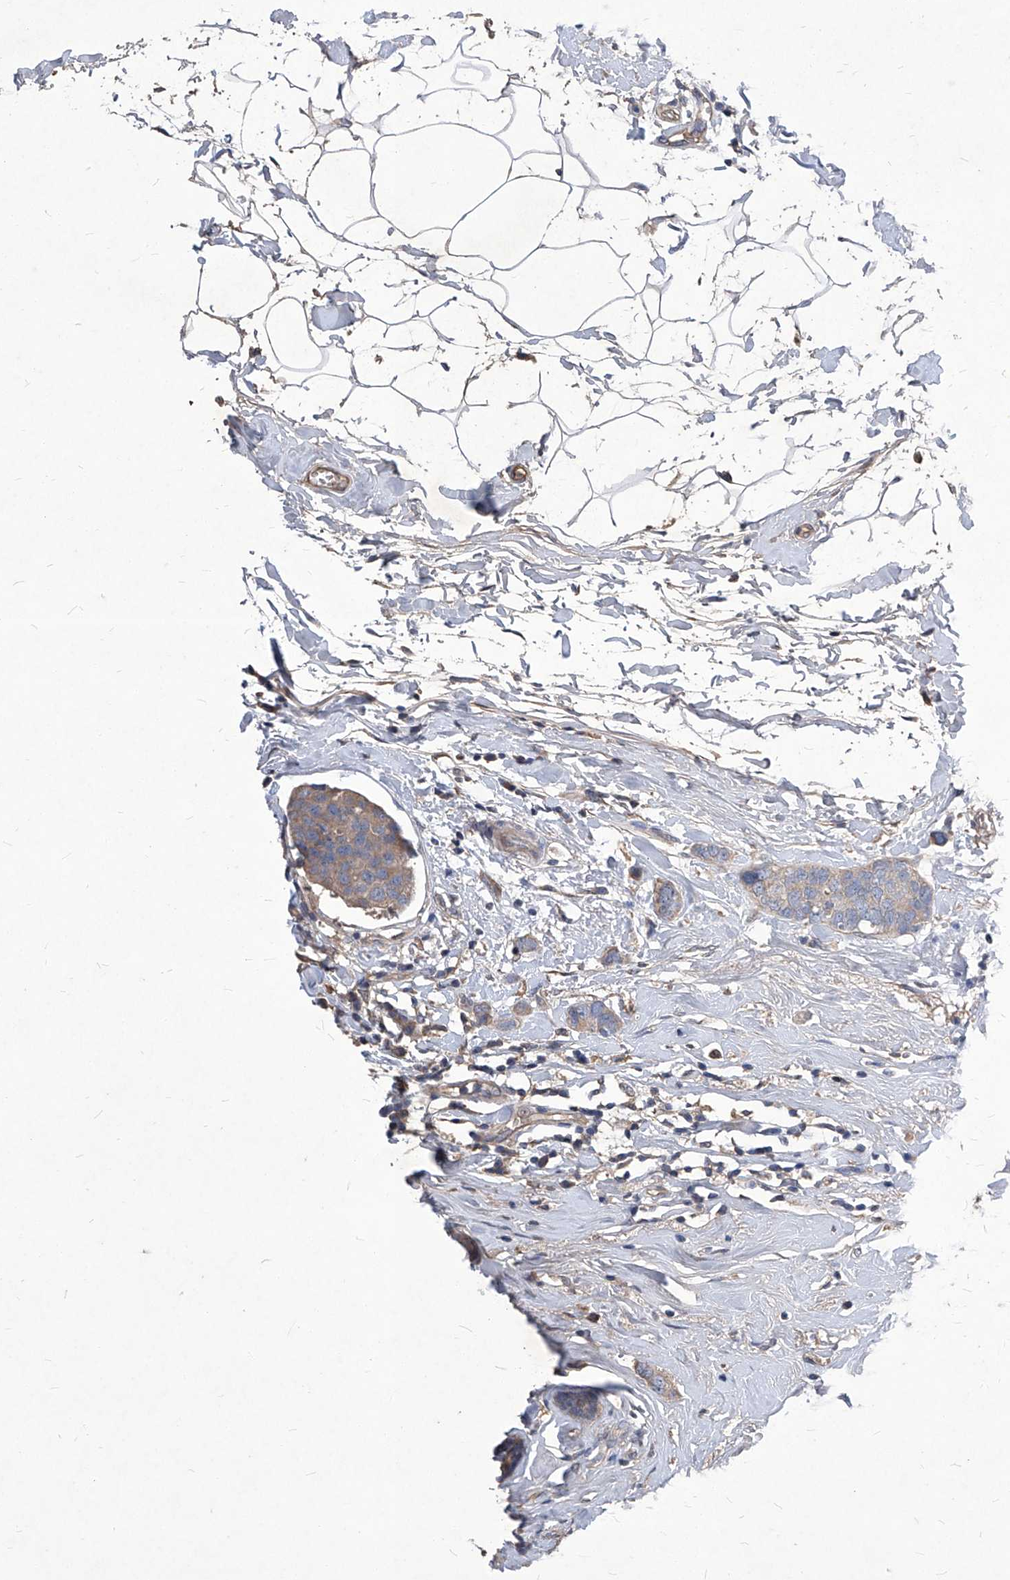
{"staining": {"intensity": "weak", "quantity": ">75%", "location": "cytoplasmic/membranous"}, "tissue": "breast cancer", "cell_type": "Tumor cells", "image_type": "cancer", "snomed": [{"axis": "morphology", "description": "Normal tissue, NOS"}, {"axis": "morphology", "description": "Duct carcinoma"}, {"axis": "topography", "description": "Breast"}], "caption": "DAB (3,3'-diaminobenzidine) immunohistochemical staining of human breast cancer demonstrates weak cytoplasmic/membranous protein positivity in approximately >75% of tumor cells. The staining is performed using DAB brown chromogen to label protein expression. The nuclei are counter-stained blue using hematoxylin.", "gene": "SYNGR1", "patient": {"sex": "female", "age": 50}}